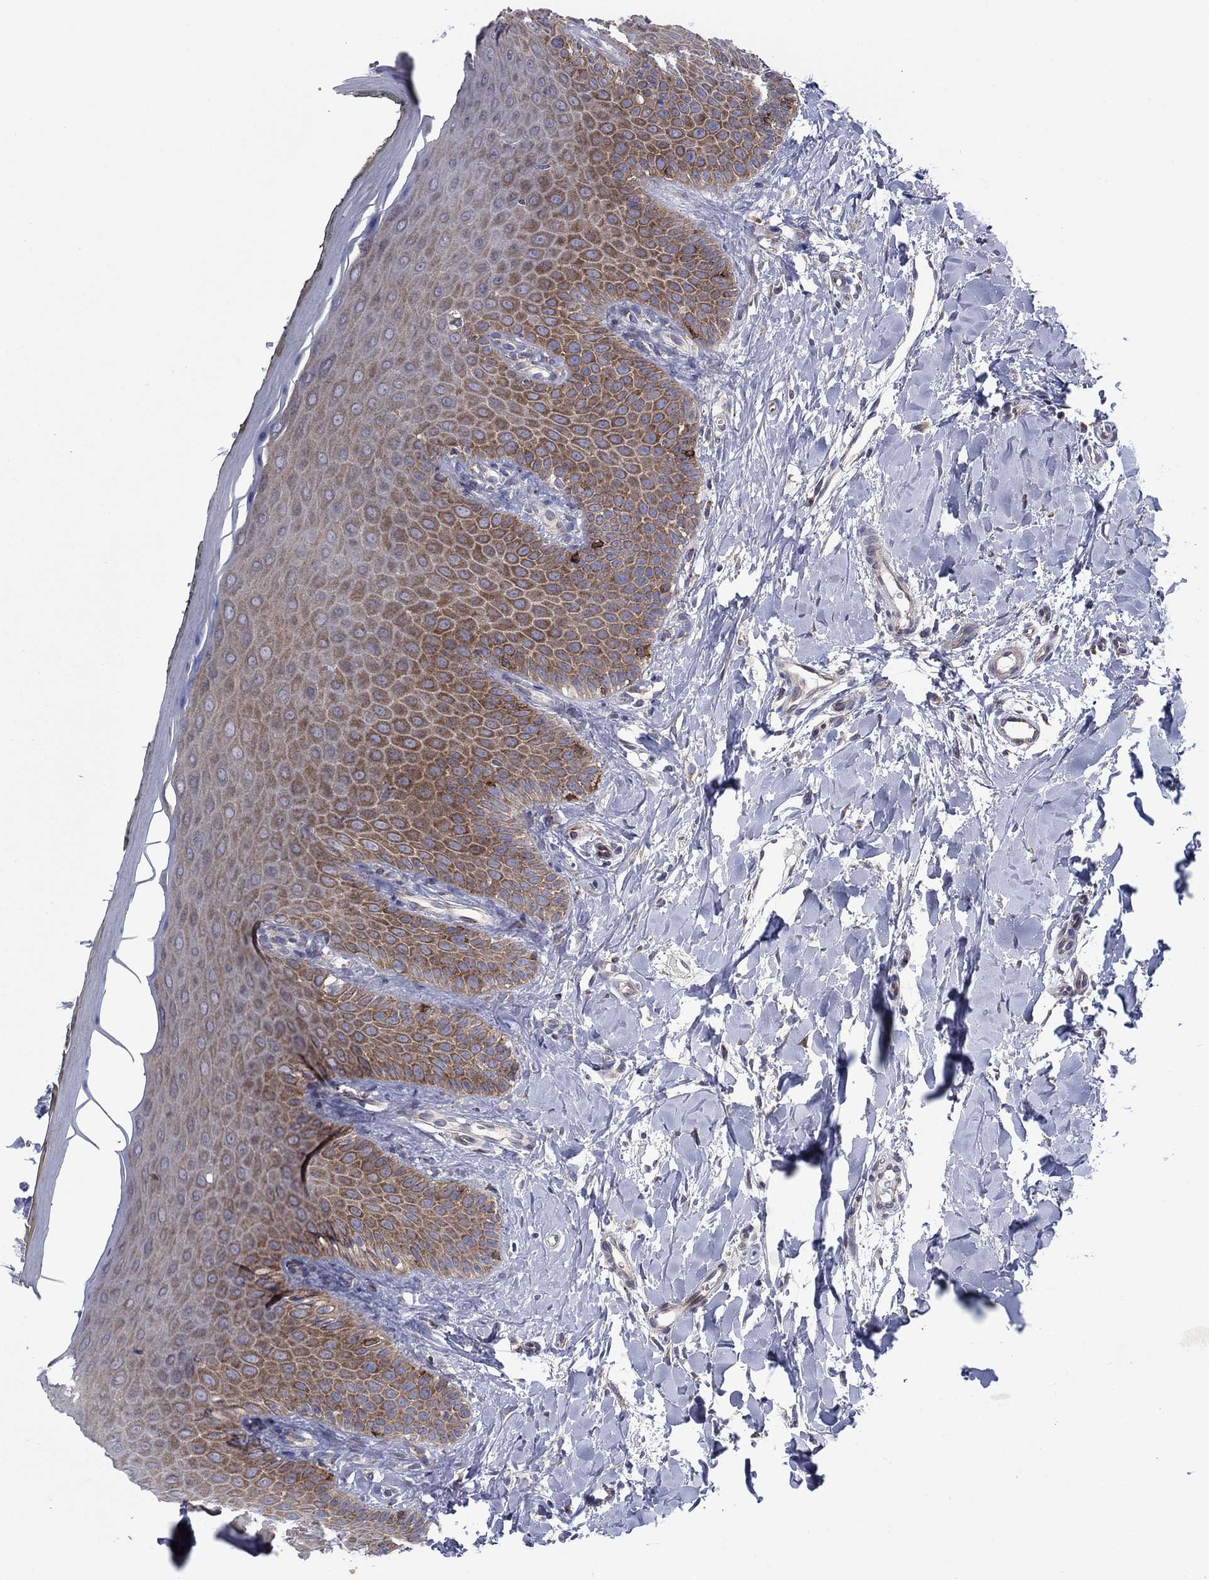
{"staining": {"intensity": "moderate", "quantity": "25%-75%", "location": "cytoplasmic/membranous"}, "tissue": "oral mucosa", "cell_type": "Squamous epithelial cells", "image_type": "normal", "snomed": [{"axis": "morphology", "description": "Normal tissue, NOS"}, {"axis": "topography", "description": "Oral tissue"}], "caption": "A brown stain labels moderate cytoplasmic/membranous expression of a protein in squamous epithelial cells of normal oral mucosa. The staining was performed using DAB (3,3'-diaminobenzidine) to visualize the protein expression in brown, while the nuclei were stained in blue with hematoxylin (Magnification: 20x).", "gene": "GPR155", "patient": {"sex": "female", "age": 43}}